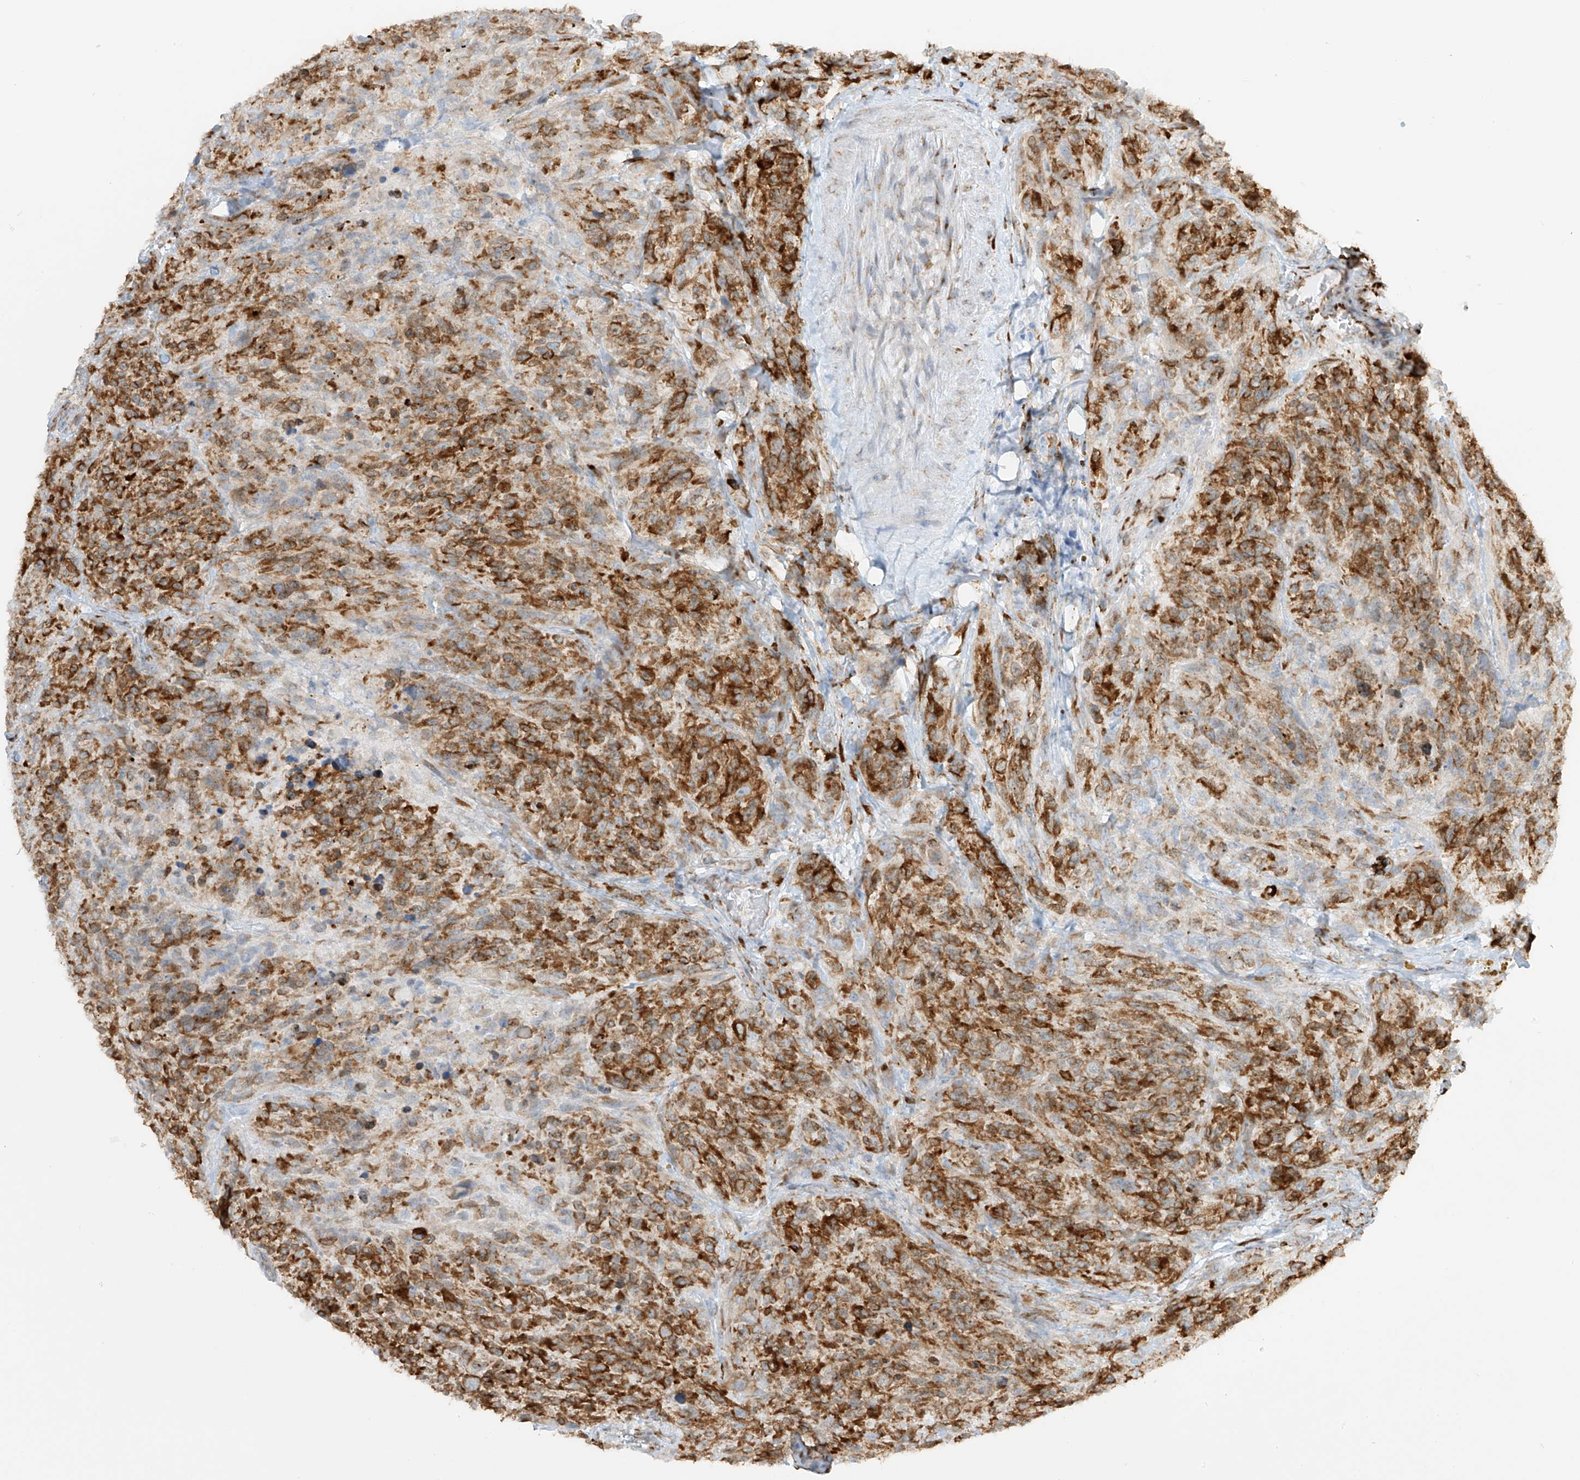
{"staining": {"intensity": "strong", "quantity": ">75%", "location": "cytoplasmic/membranous"}, "tissue": "glioma", "cell_type": "Tumor cells", "image_type": "cancer", "snomed": [{"axis": "morphology", "description": "Glioma, malignant, High grade"}, {"axis": "topography", "description": "Brain"}], "caption": "This histopathology image exhibits glioma stained with IHC to label a protein in brown. The cytoplasmic/membranous of tumor cells show strong positivity for the protein. Nuclei are counter-stained blue.", "gene": "LRRC59", "patient": {"sex": "male", "age": 69}}